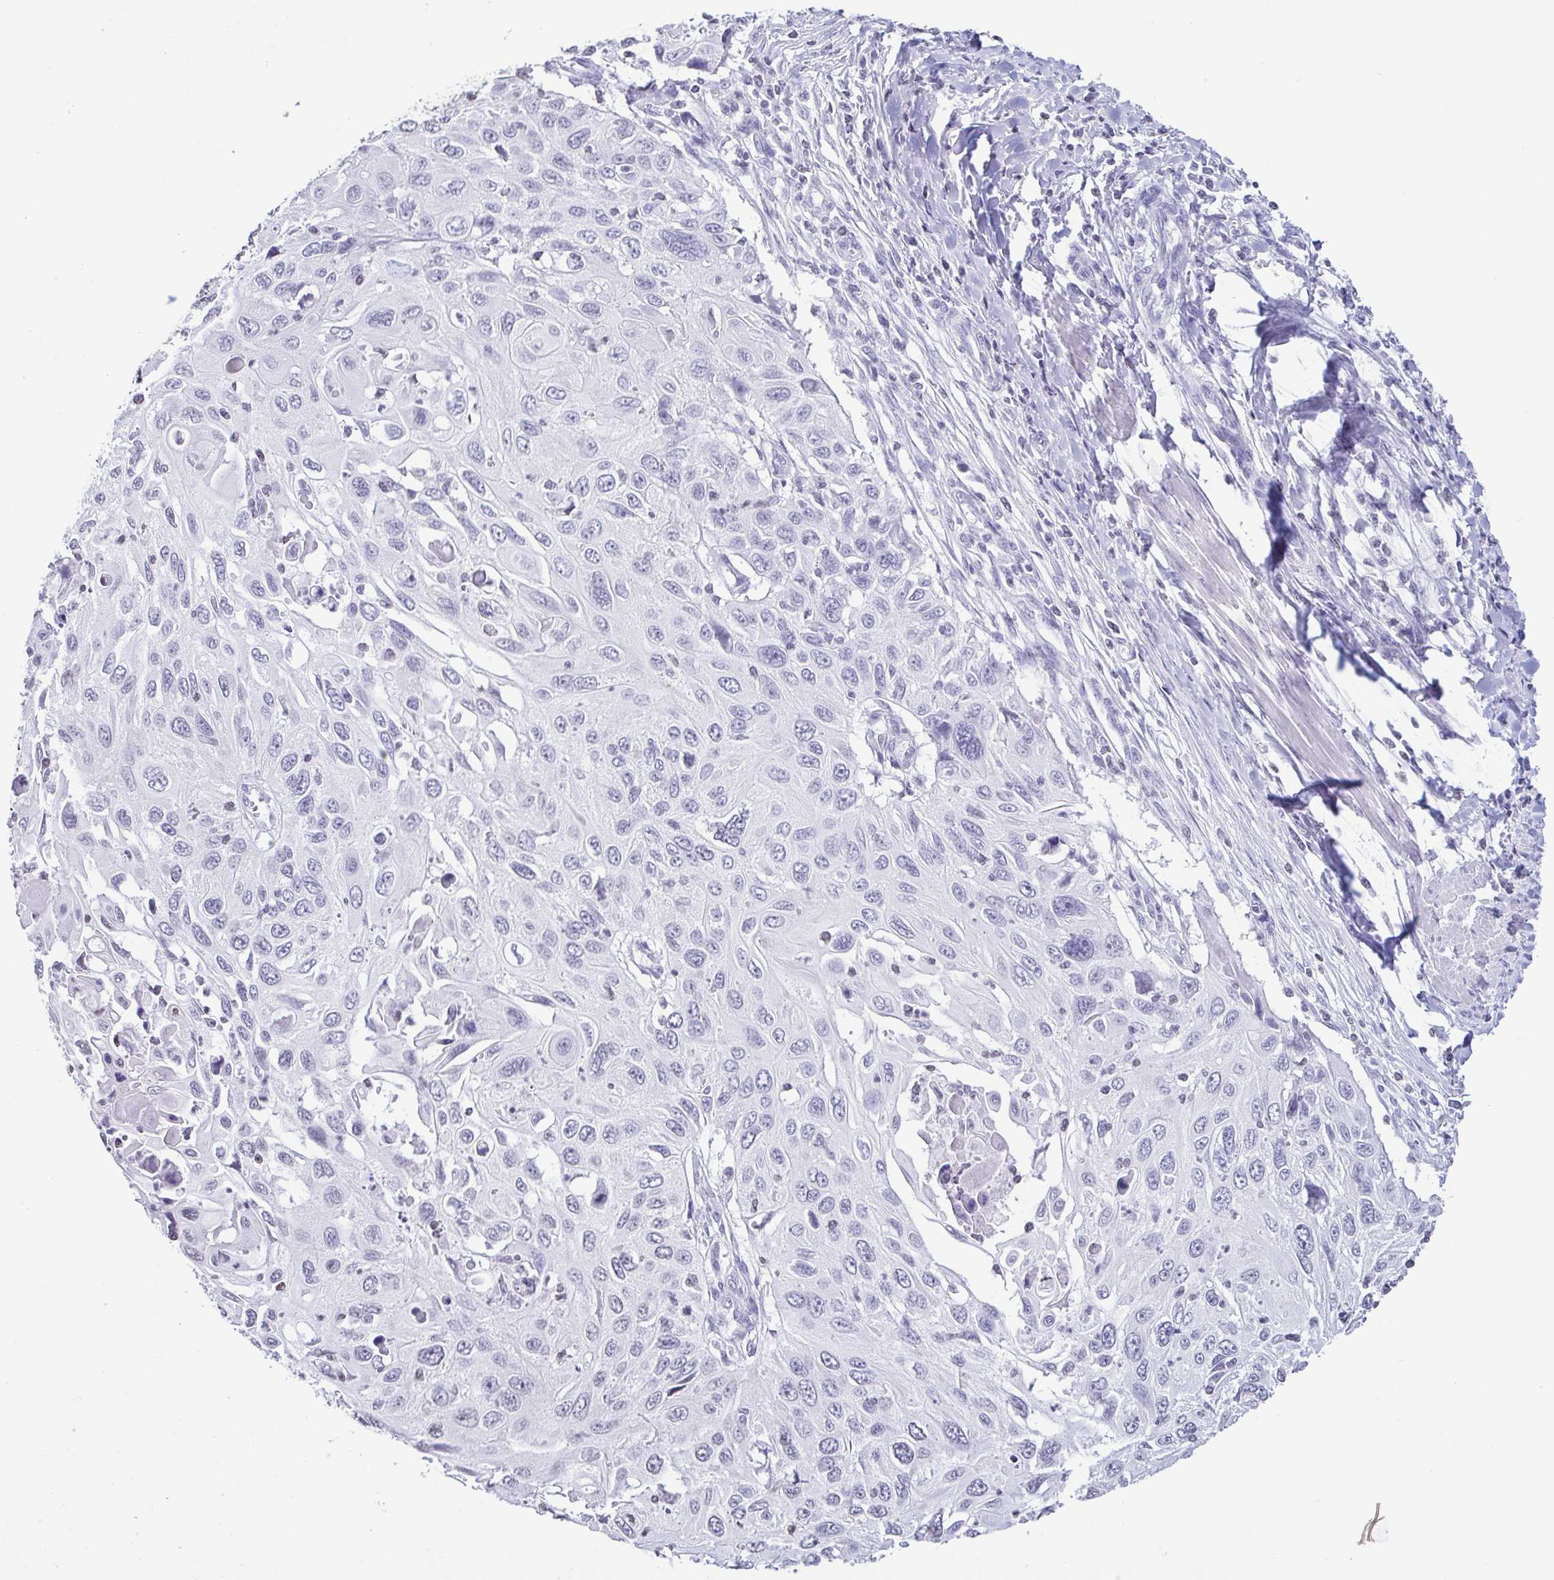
{"staining": {"intensity": "negative", "quantity": "none", "location": "none"}, "tissue": "cervical cancer", "cell_type": "Tumor cells", "image_type": "cancer", "snomed": [{"axis": "morphology", "description": "Squamous cell carcinoma, NOS"}, {"axis": "topography", "description": "Cervix"}], "caption": "Immunohistochemistry (IHC) photomicrograph of cervical cancer stained for a protein (brown), which displays no expression in tumor cells. (Stains: DAB IHC with hematoxylin counter stain, Microscopy: brightfield microscopy at high magnification).", "gene": "VCY1B", "patient": {"sex": "female", "age": 70}}